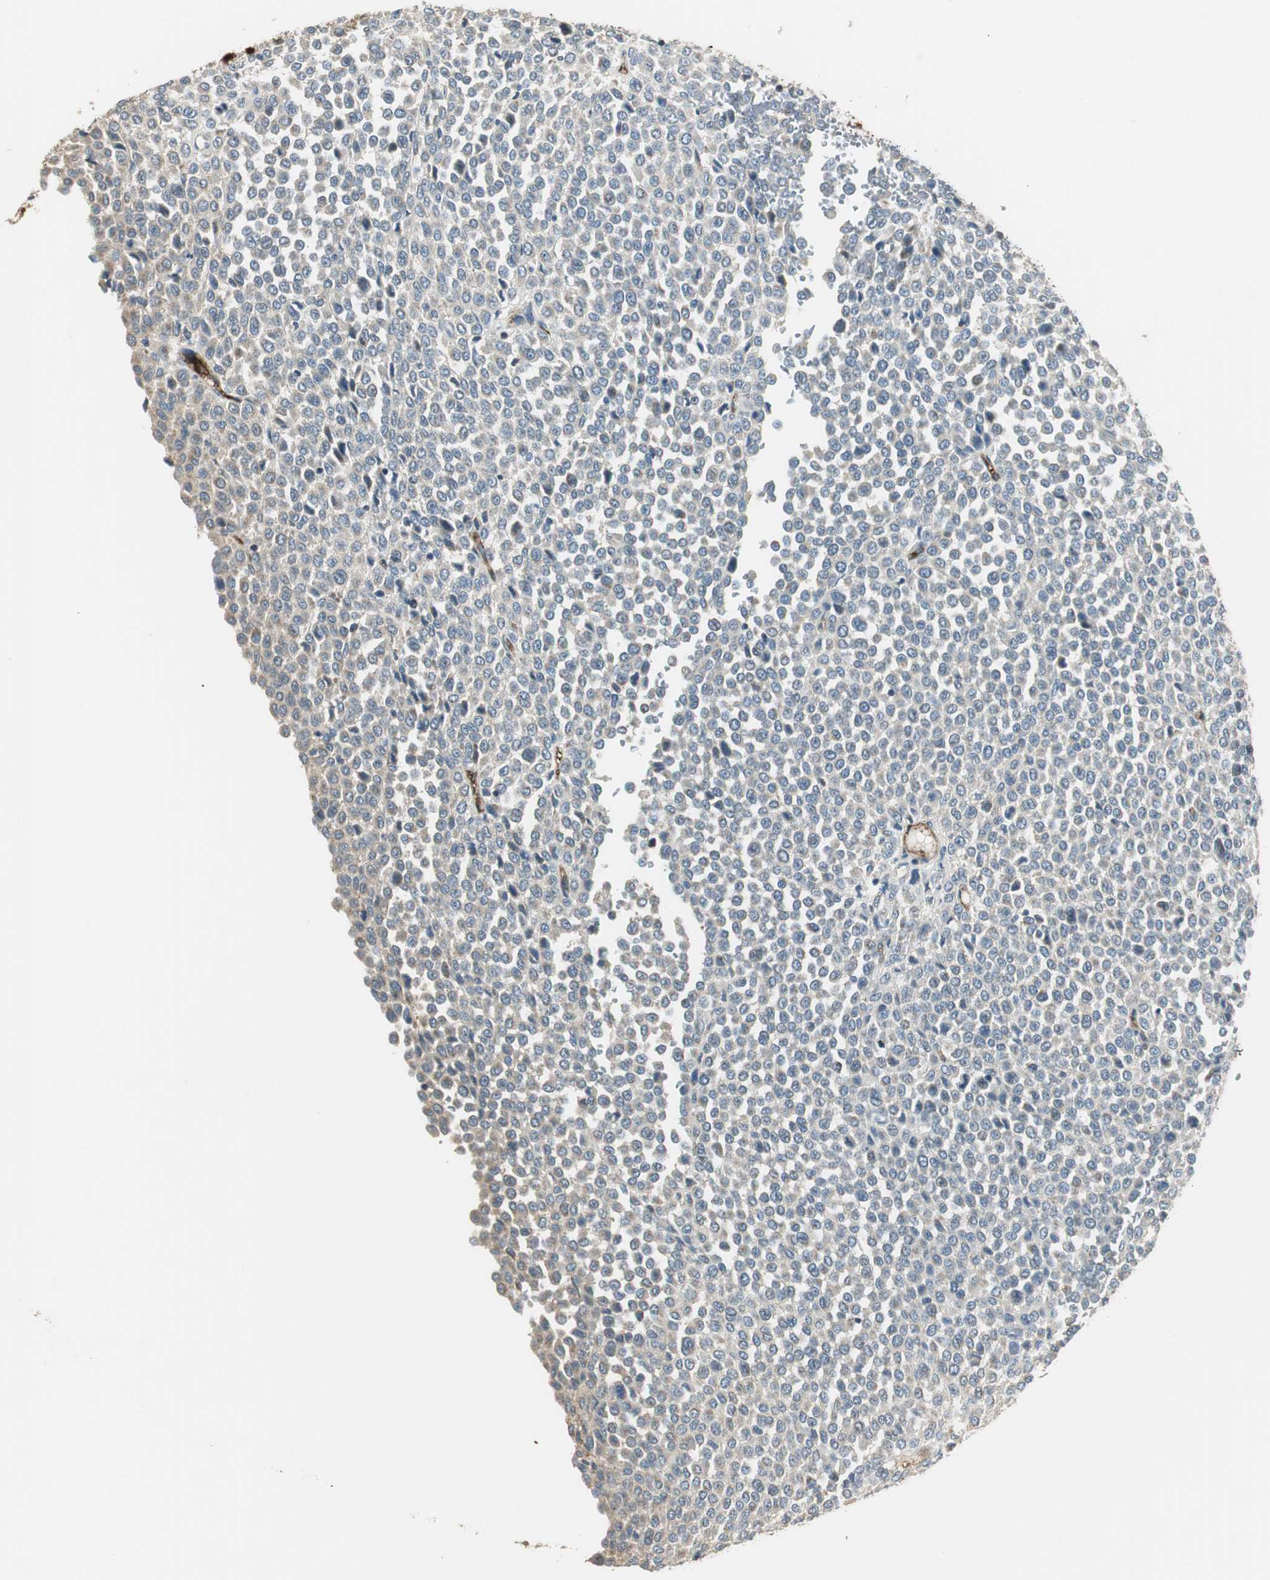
{"staining": {"intensity": "weak", "quantity": "<25%", "location": "cytoplasmic/membranous"}, "tissue": "melanoma", "cell_type": "Tumor cells", "image_type": "cancer", "snomed": [{"axis": "morphology", "description": "Malignant melanoma, Metastatic site"}, {"axis": "topography", "description": "Pancreas"}], "caption": "High magnification brightfield microscopy of malignant melanoma (metastatic site) stained with DAB (3,3'-diaminobenzidine) (brown) and counterstained with hematoxylin (blue): tumor cells show no significant expression.", "gene": "MSTO1", "patient": {"sex": "female", "age": 30}}